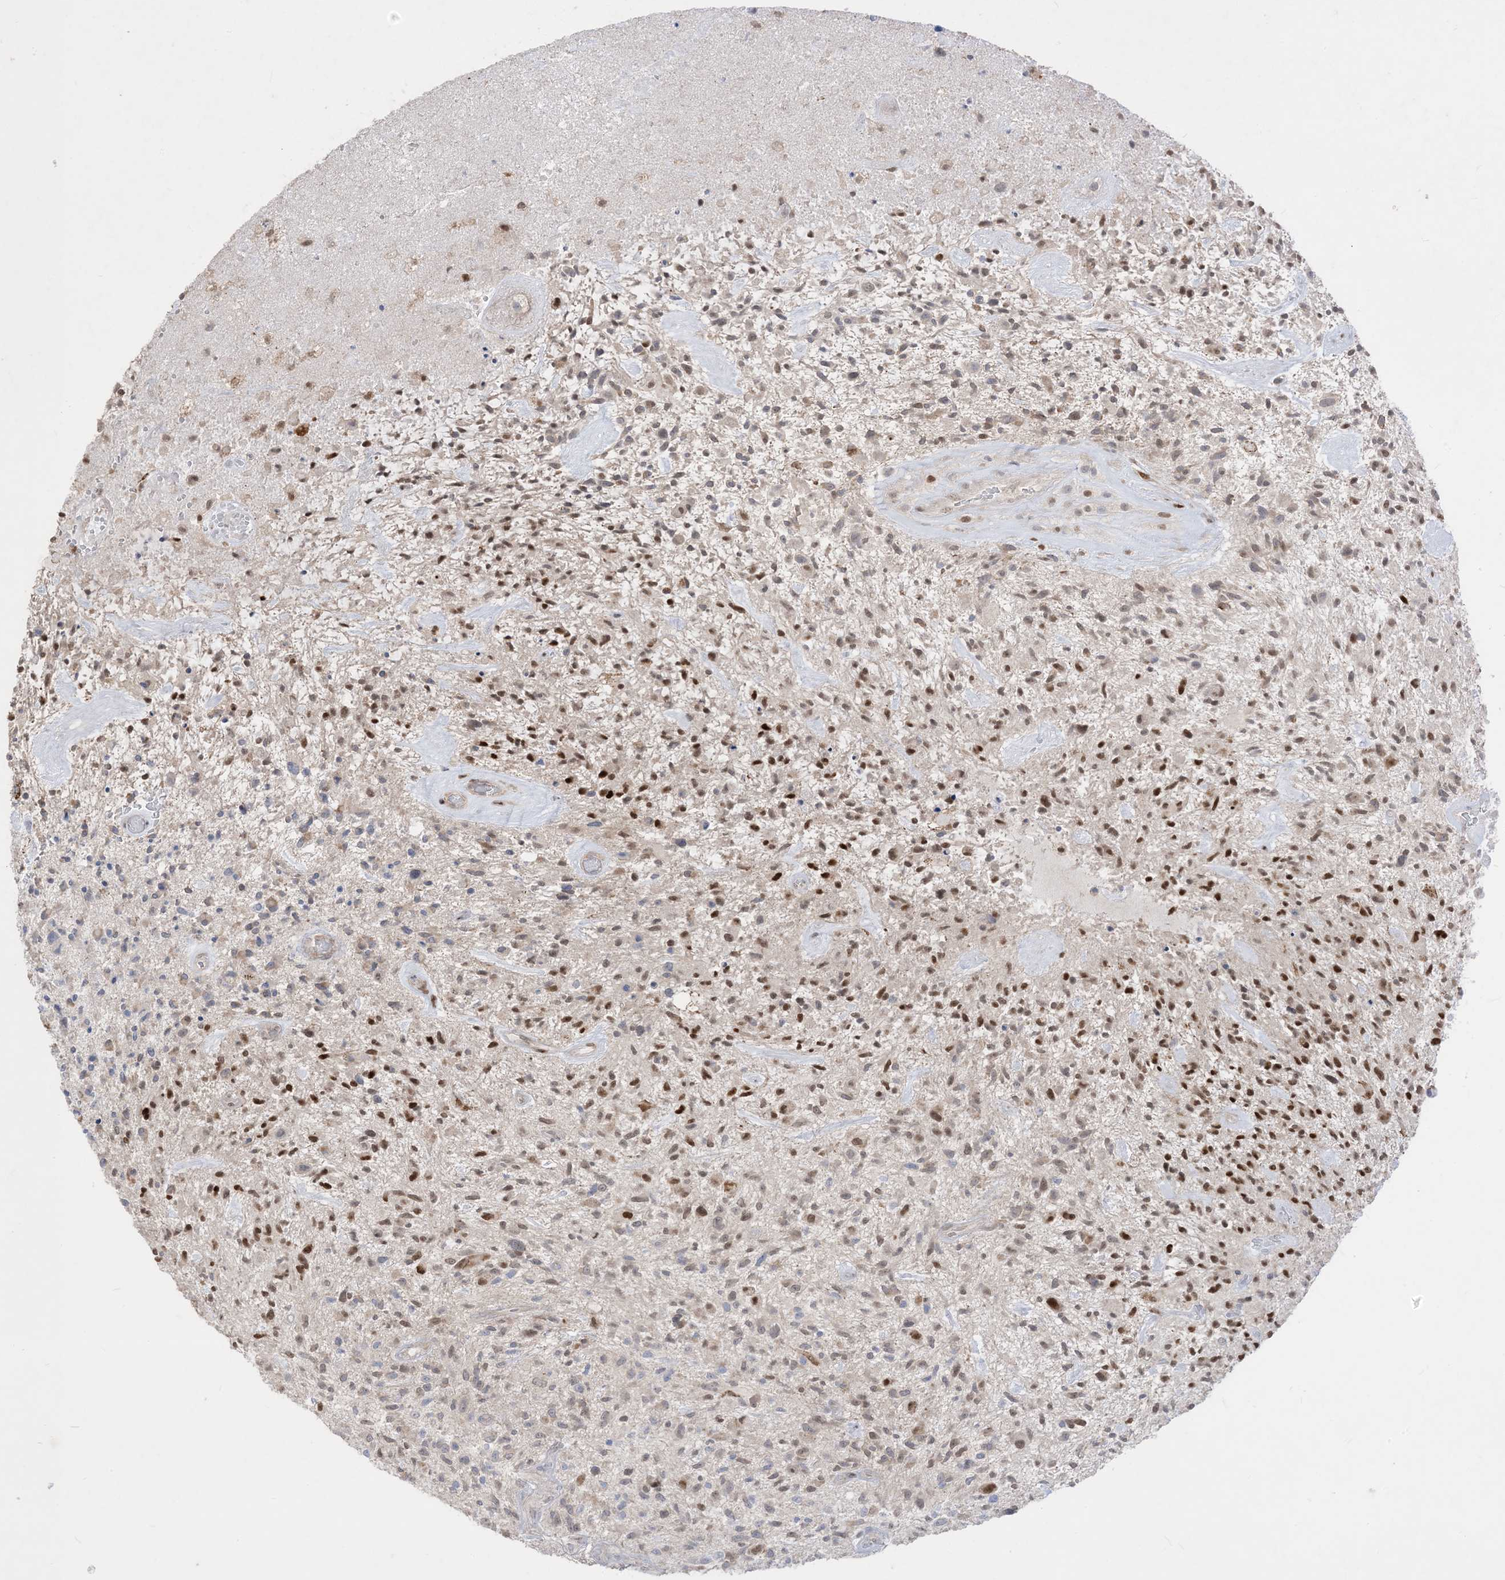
{"staining": {"intensity": "moderate", "quantity": "25%-75%", "location": "nuclear"}, "tissue": "glioma", "cell_type": "Tumor cells", "image_type": "cancer", "snomed": [{"axis": "morphology", "description": "Glioma, malignant, High grade"}, {"axis": "topography", "description": "Brain"}], "caption": "Immunohistochemical staining of human high-grade glioma (malignant) shows medium levels of moderate nuclear expression in about 25%-75% of tumor cells. The staining was performed using DAB (3,3'-diaminobenzidine), with brown indicating positive protein expression. Nuclei are stained blue with hematoxylin.", "gene": "BHLHE40", "patient": {"sex": "male", "age": 47}}